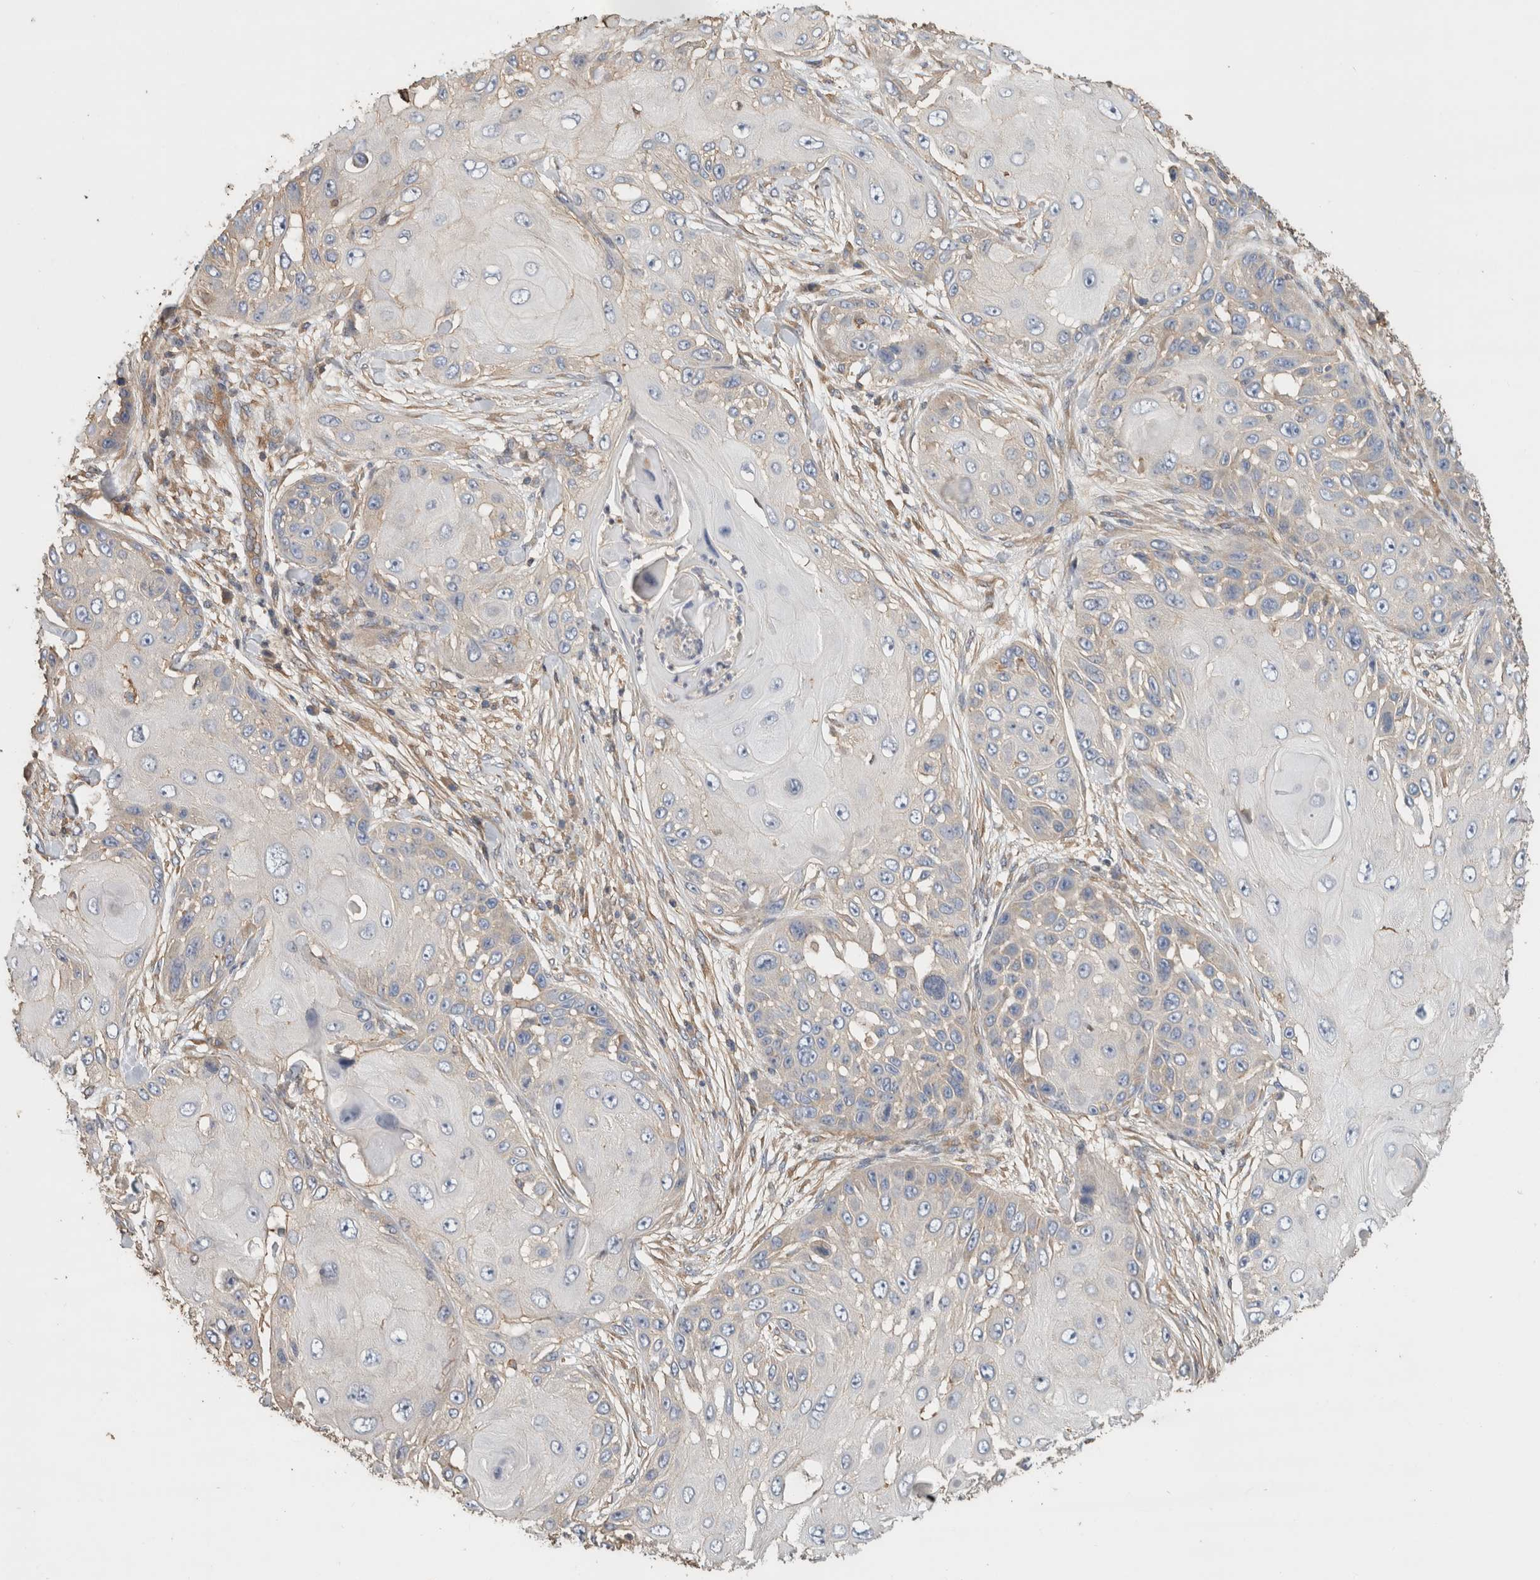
{"staining": {"intensity": "negative", "quantity": "none", "location": "none"}, "tissue": "skin cancer", "cell_type": "Tumor cells", "image_type": "cancer", "snomed": [{"axis": "morphology", "description": "Squamous cell carcinoma, NOS"}, {"axis": "topography", "description": "Skin"}], "caption": "This image is of skin cancer stained with immunohistochemistry (IHC) to label a protein in brown with the nuclei are counter-stained blue. There is no positivity in tumor cells. (Brightfield microscopy of DAB IHC at high magnification).", "gene": "EIF4G3", "patient": {"sex": "female", "age": 44}}